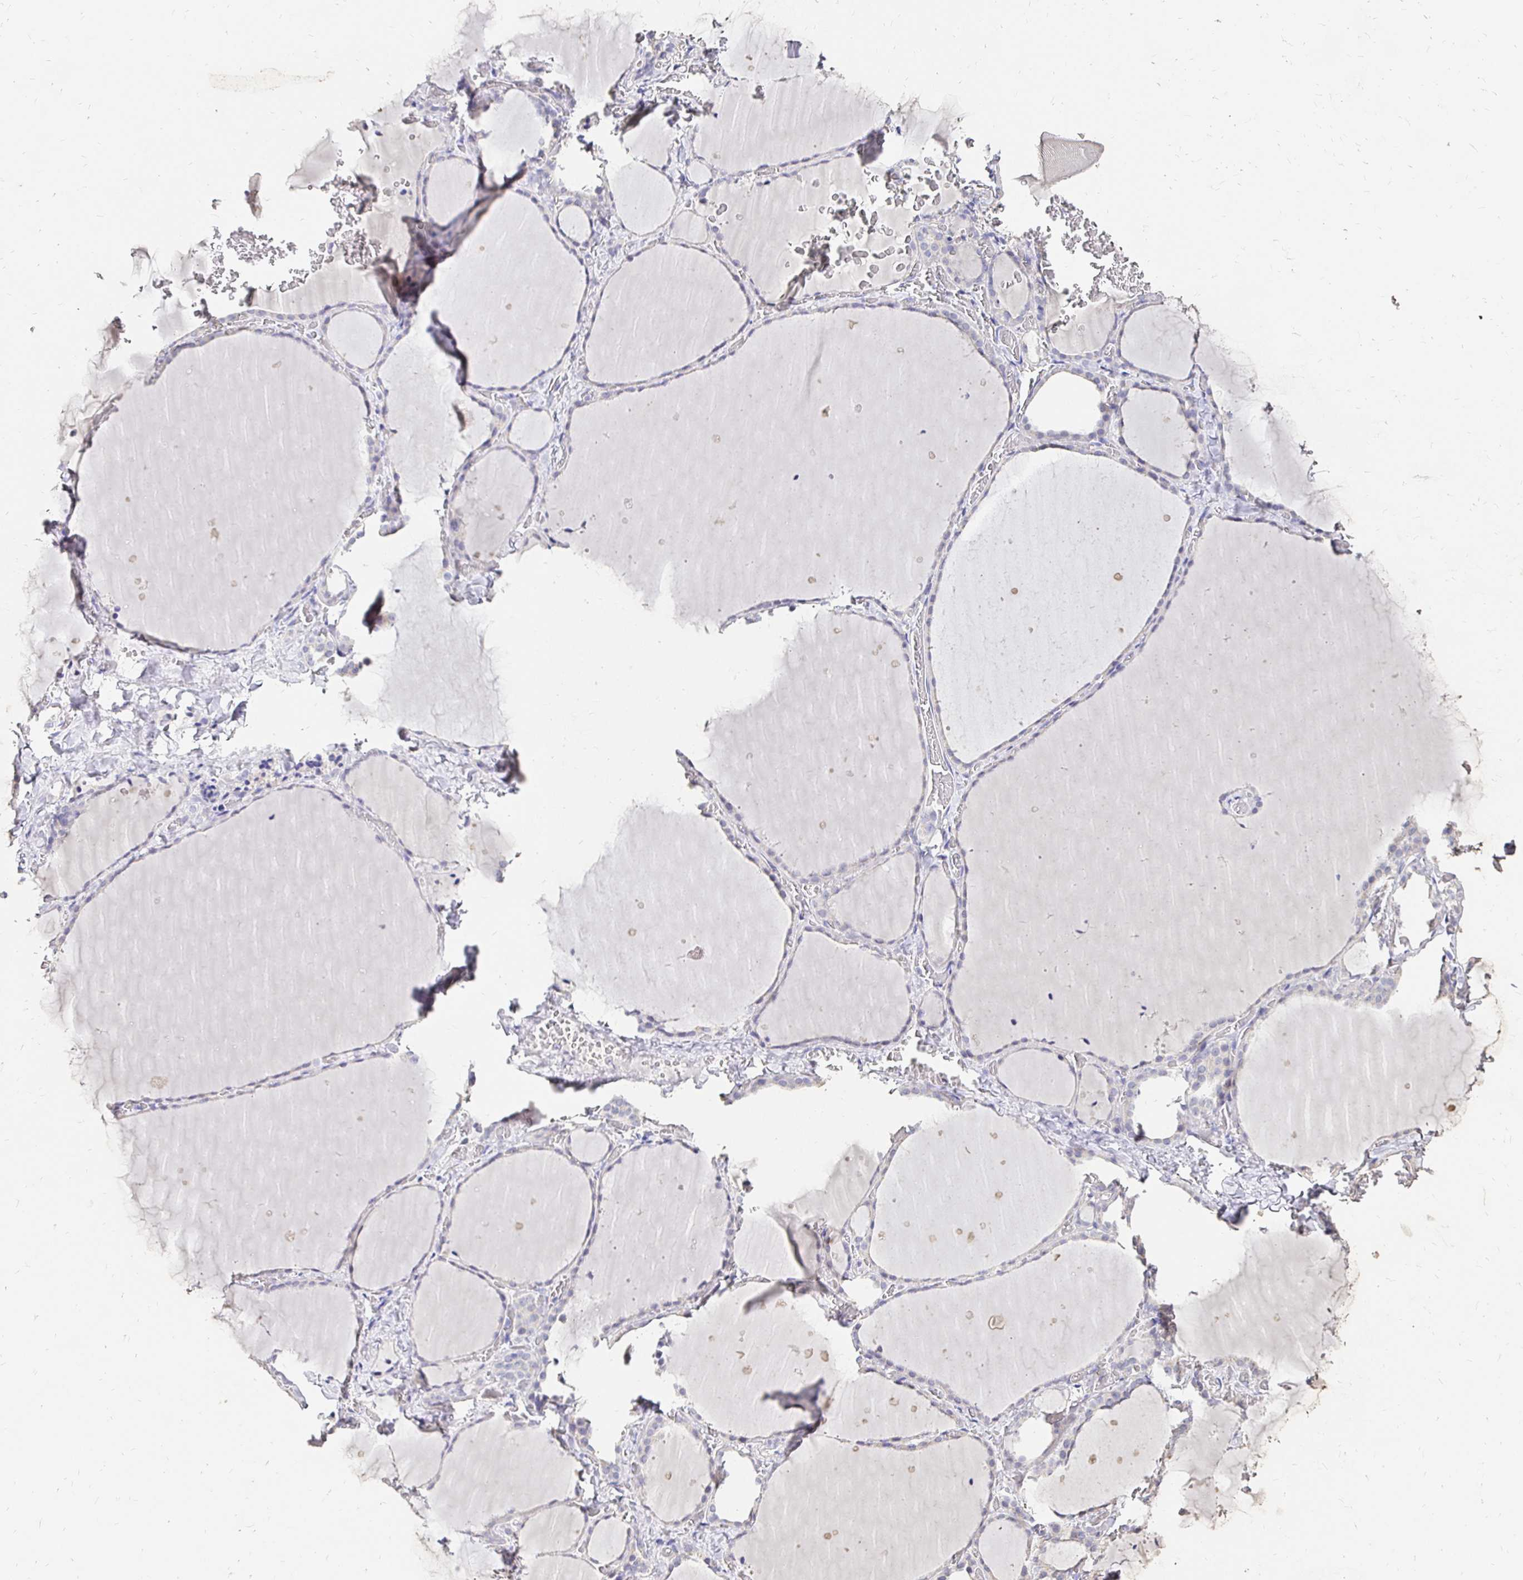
{"staining": {"intensity": "weak", "quantity": "<25%", "location": "cytoplasmic/membranous"}, "tissue": "thyroid gland", "cell_type": "Glandular cells", "image_type": "normal", "snomed": [{"axis": "morphology", "description": "Normal tissue, NOS"}, {"axis": "topography", "description": "Thyroid gland"}], "caption": "Immunohistochemistry micrograph of normal thyroid gland stained for a protein (brown), which demonstrates no expression in glandular cells.", "gene": "UGT1A6", "patient": {"sex": "female", "age": 36}}